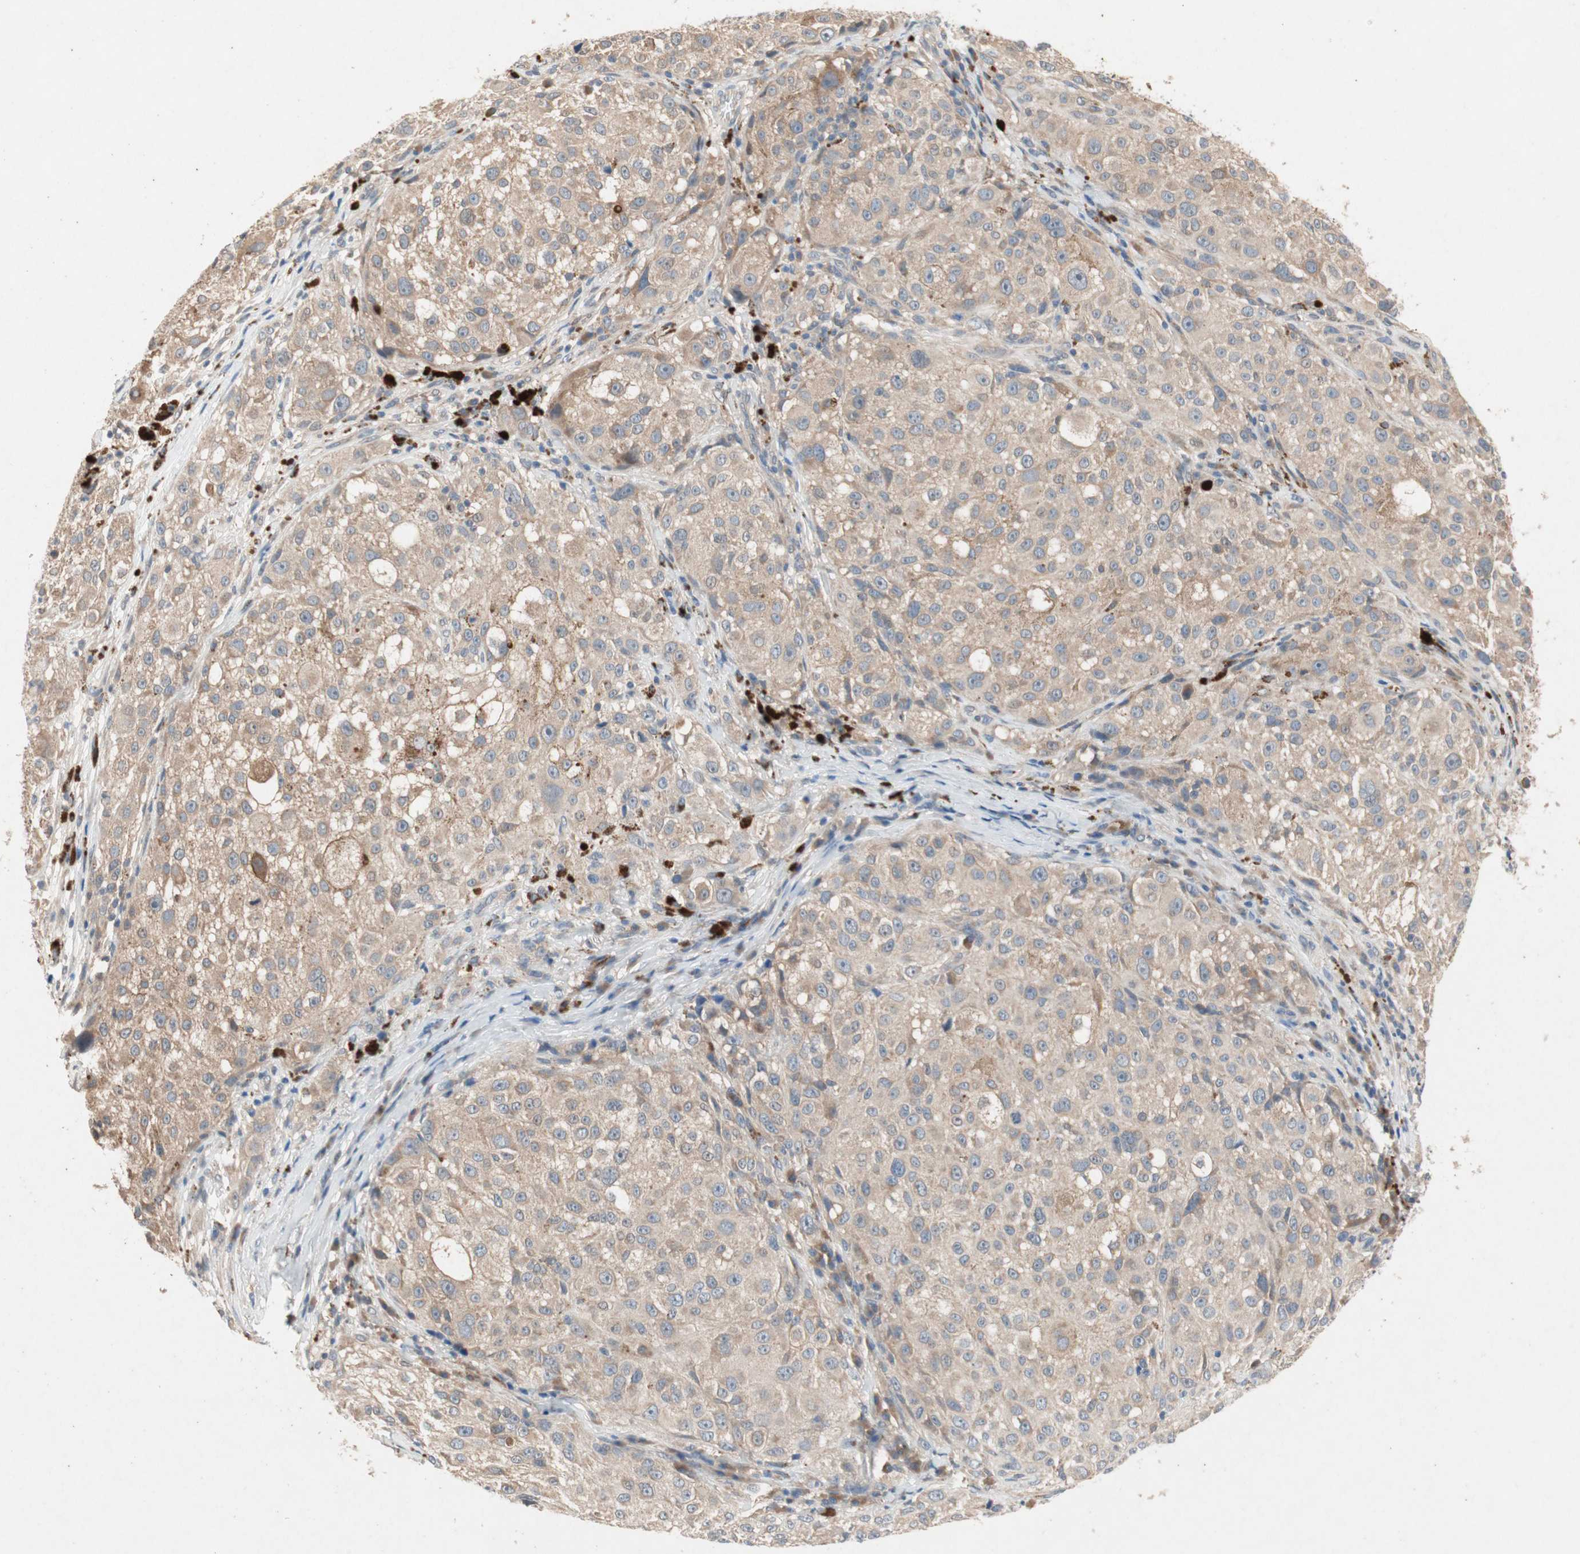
{"staining": {"intensity": "moderate", "quantity": ">75%", "location": "cytoplasmic/membranous"}, "tissue": "melanoma", "cell_type": "Tumor cells", "image_type": "cancer", "snomed": [{"axis": "morphology", "description": "Necrosis, NOS"}, {"axis": "morphology", "description": "Malignant melanoma, NOS"}, {"axis": "topography", "description": "Skin"}], "caption": "Melanoma stained with a protein marker reveals moderate staining in tumor cells.", "gene": "NCLN", "patient": {"sex": "female", "age": 87}}